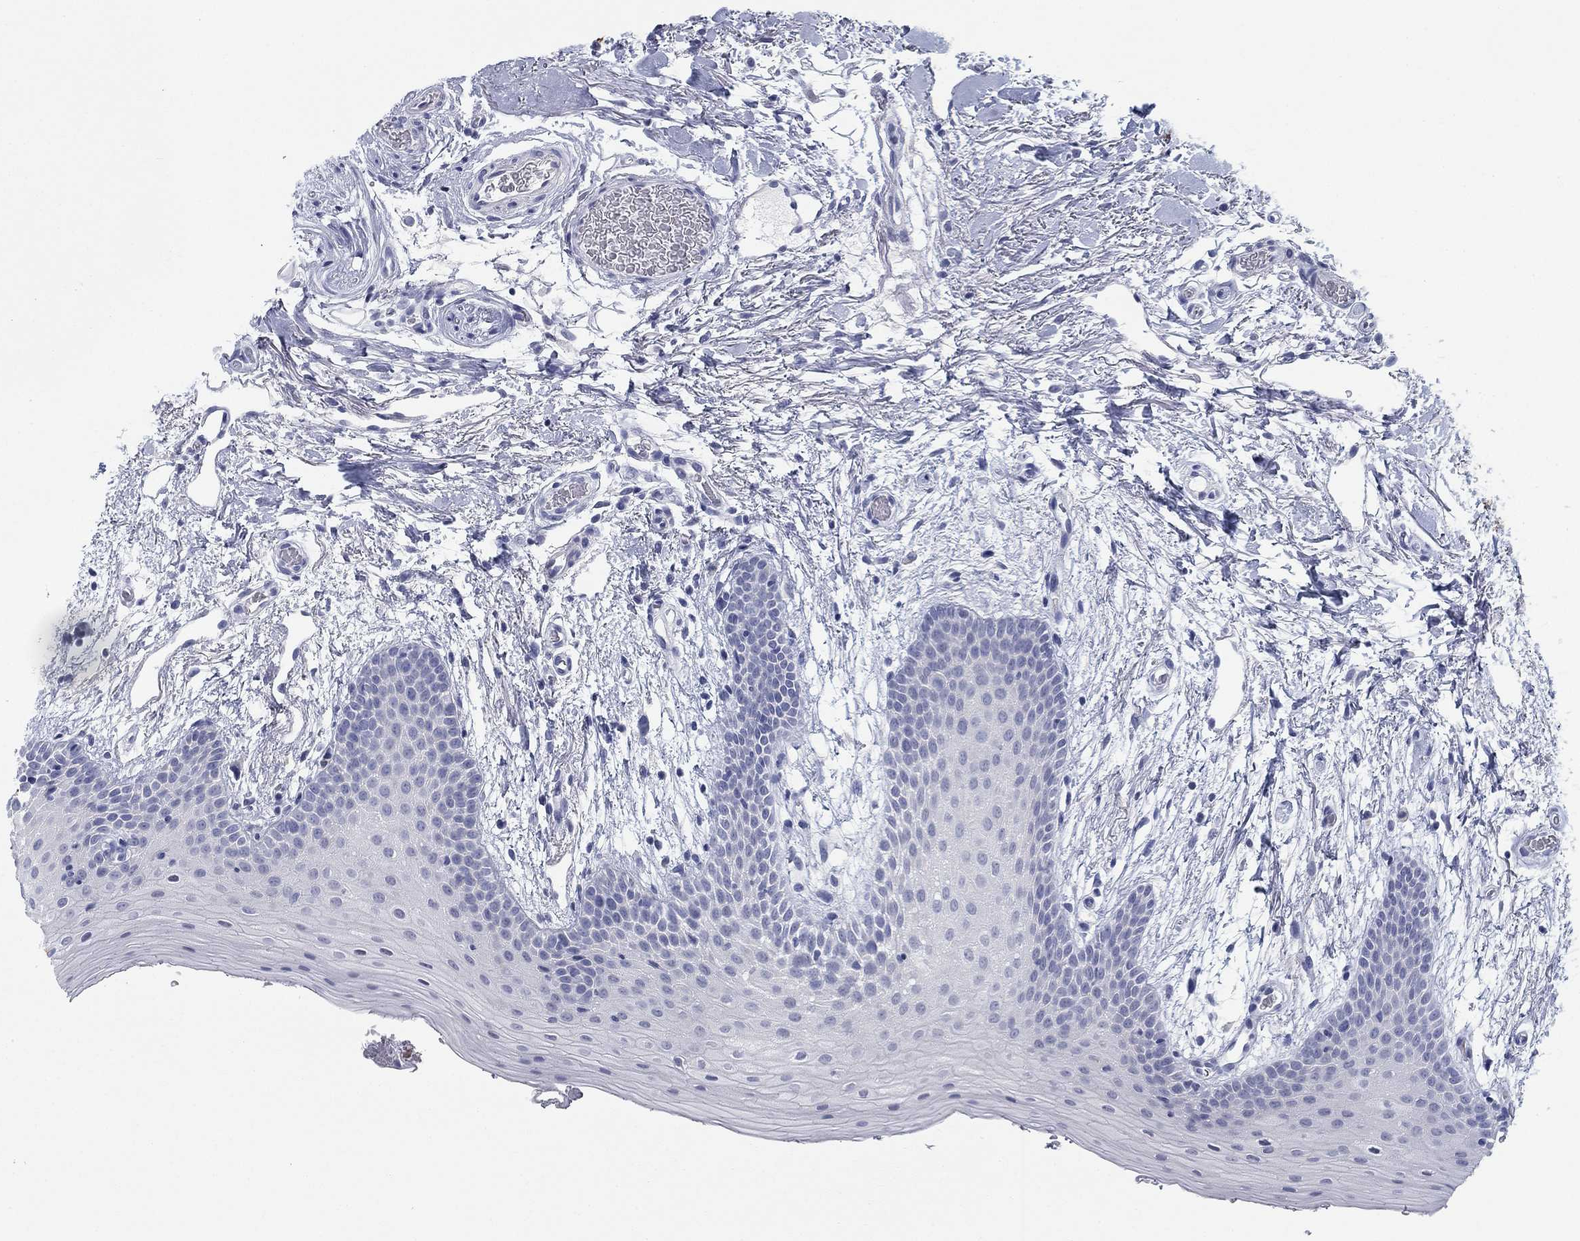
{"staining": {"intensity": "negative", "quantity": "none", "location": "none"}, "tissue": "oral mucosa", "cell_type": "Squamous epithelial cells", "image_type": "normal", "snomed": [{"axis": "morphology", "description": "Normal tissue, NOS"}, {"axis": "topography", "description": "Oral tissue"}, {"axis": "topography", "description": "Tounge, NOS"}], "caption": "This is an immunohistochemistry (IHC) photomicrograph of normal human oral mucosa. There is no staining in squamous epithelial cells.", "gene": "DNAL1", "patient": {"sex": "female", "age": 86}}